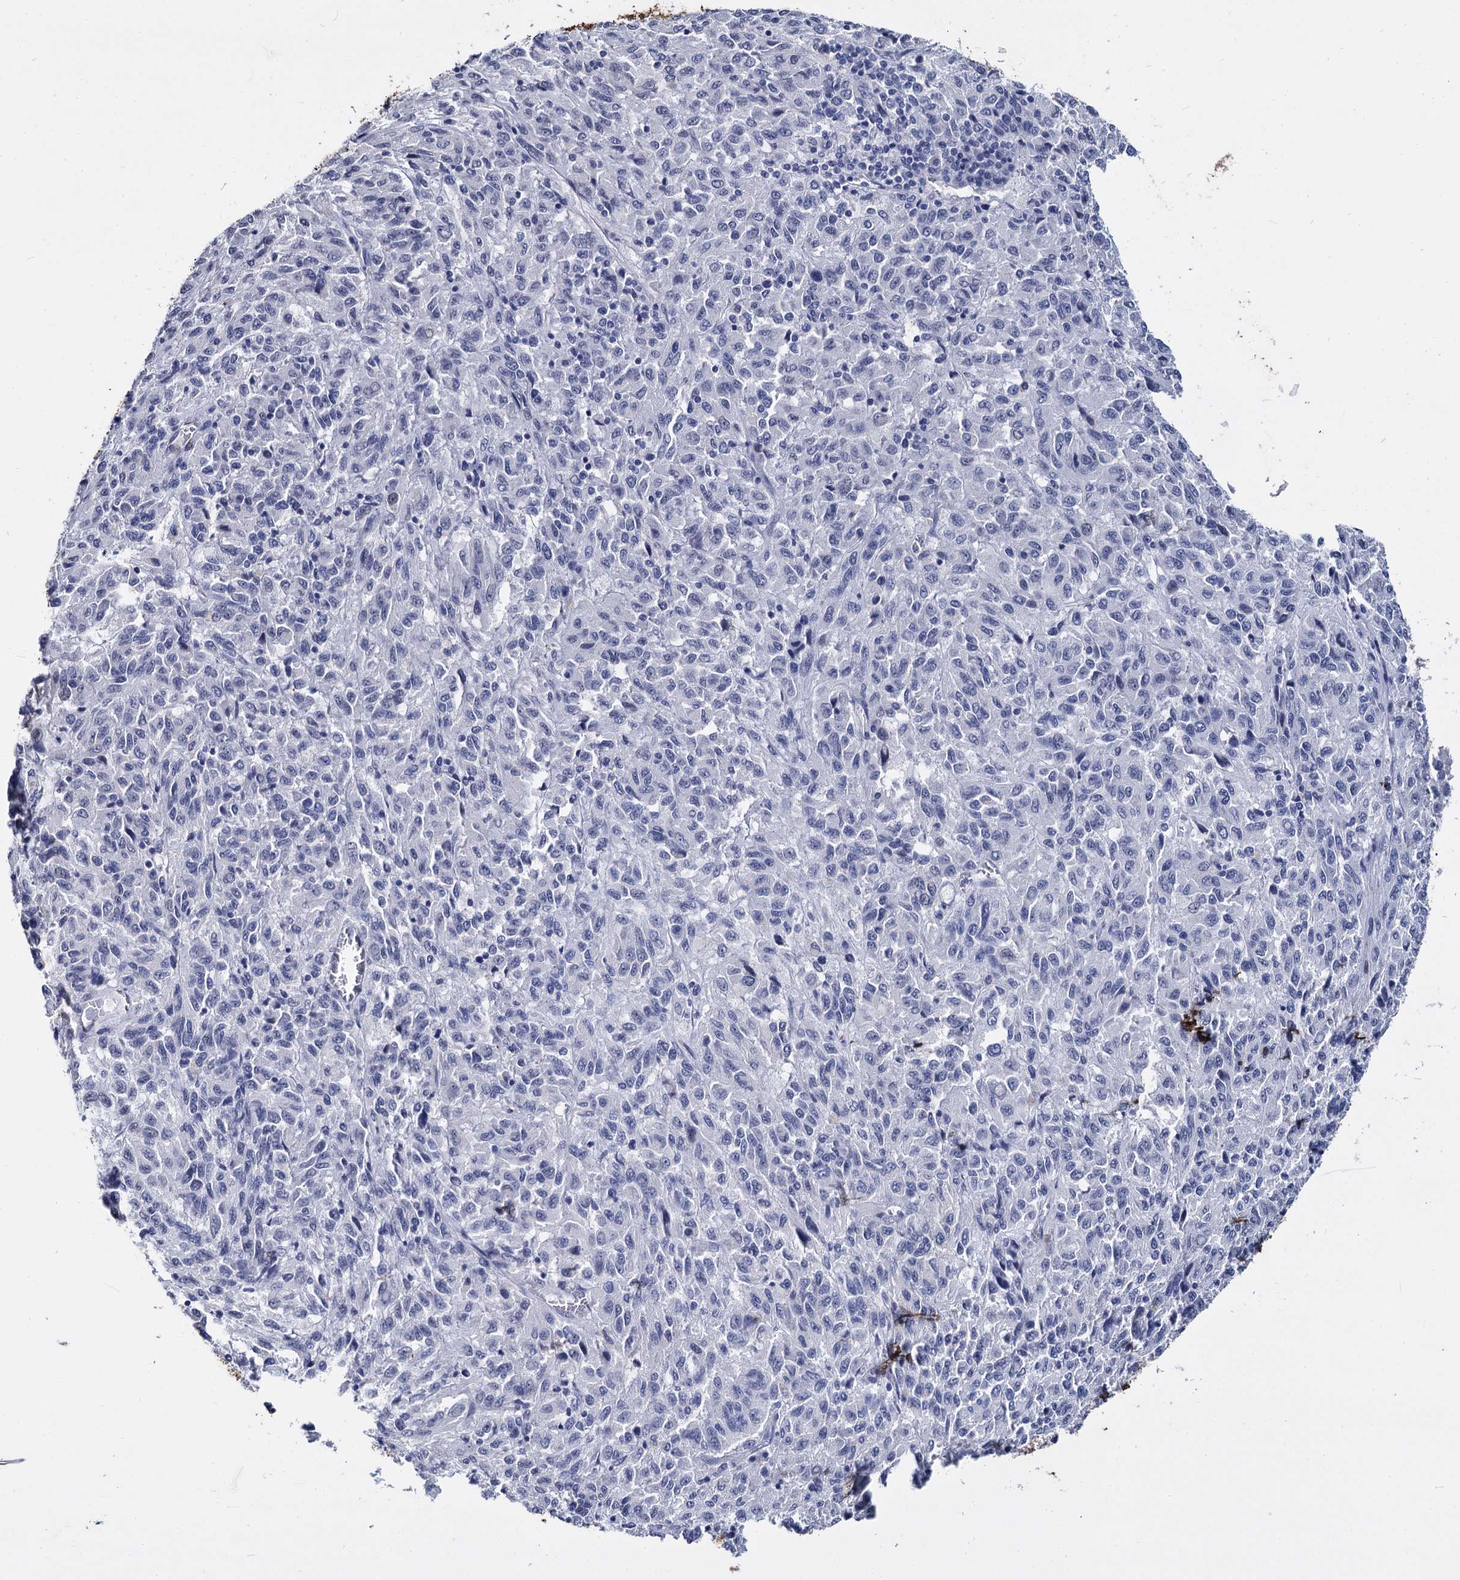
{"staining": {"intensity": "negative", "quantity": "none", "location": "none"}, "tissue": "melanoma", "cell_type": "Tumor cells", "image_type": "cancer", "snomed": [{"axis": "morphology", "description": "Malignant melanoma, Metastatic site"}, {"axis": "topography", "description": "Lung"}], "caption": "This is an immunohistochemistry micrograph of human melanoma. There is no expression in tumor cells.", "gene": "MAGEA4", "patient": {"sex": "male", "age": 64}}